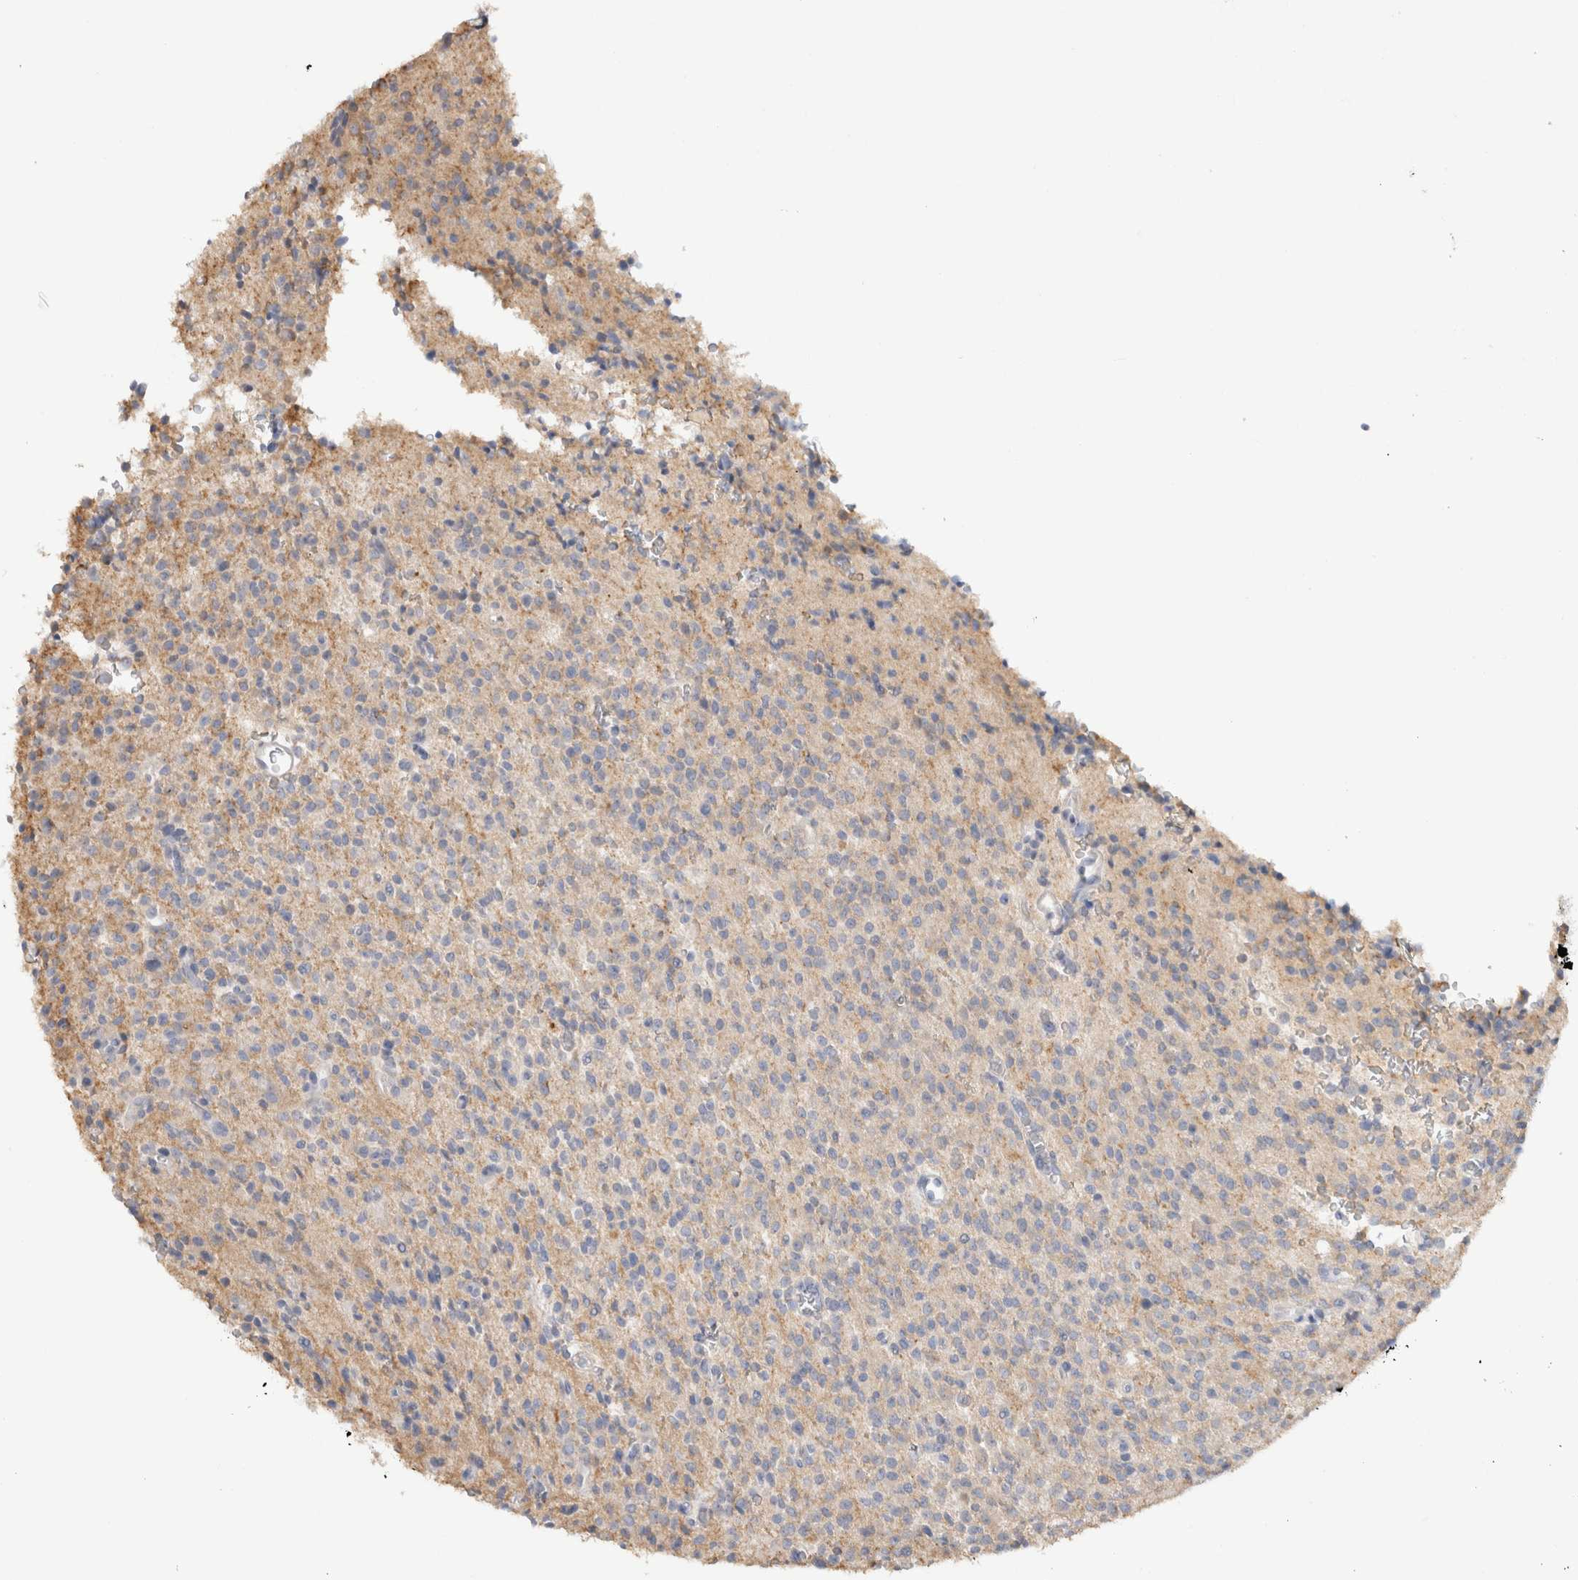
{"staining": {"intensity": "weak", "quantity": "25%-75%", "location": "cytoplasmic/membranous"}, "tissue": "glioma", "cell_type": "Tumor cells", "image_type": "cancer", "snomed": [{"axis": "morphology", "description": "Glioma, malignant, High grade"}, {"axis": "topography", "description": "Brain"}], "caption": "Glioma stained with IHC demonstrates weak cytoplasmic/membranous positivity in about 25%-75% of tumor cells.", "gene": "GAS1", "patient": {"sex": "male", "age": 34}}